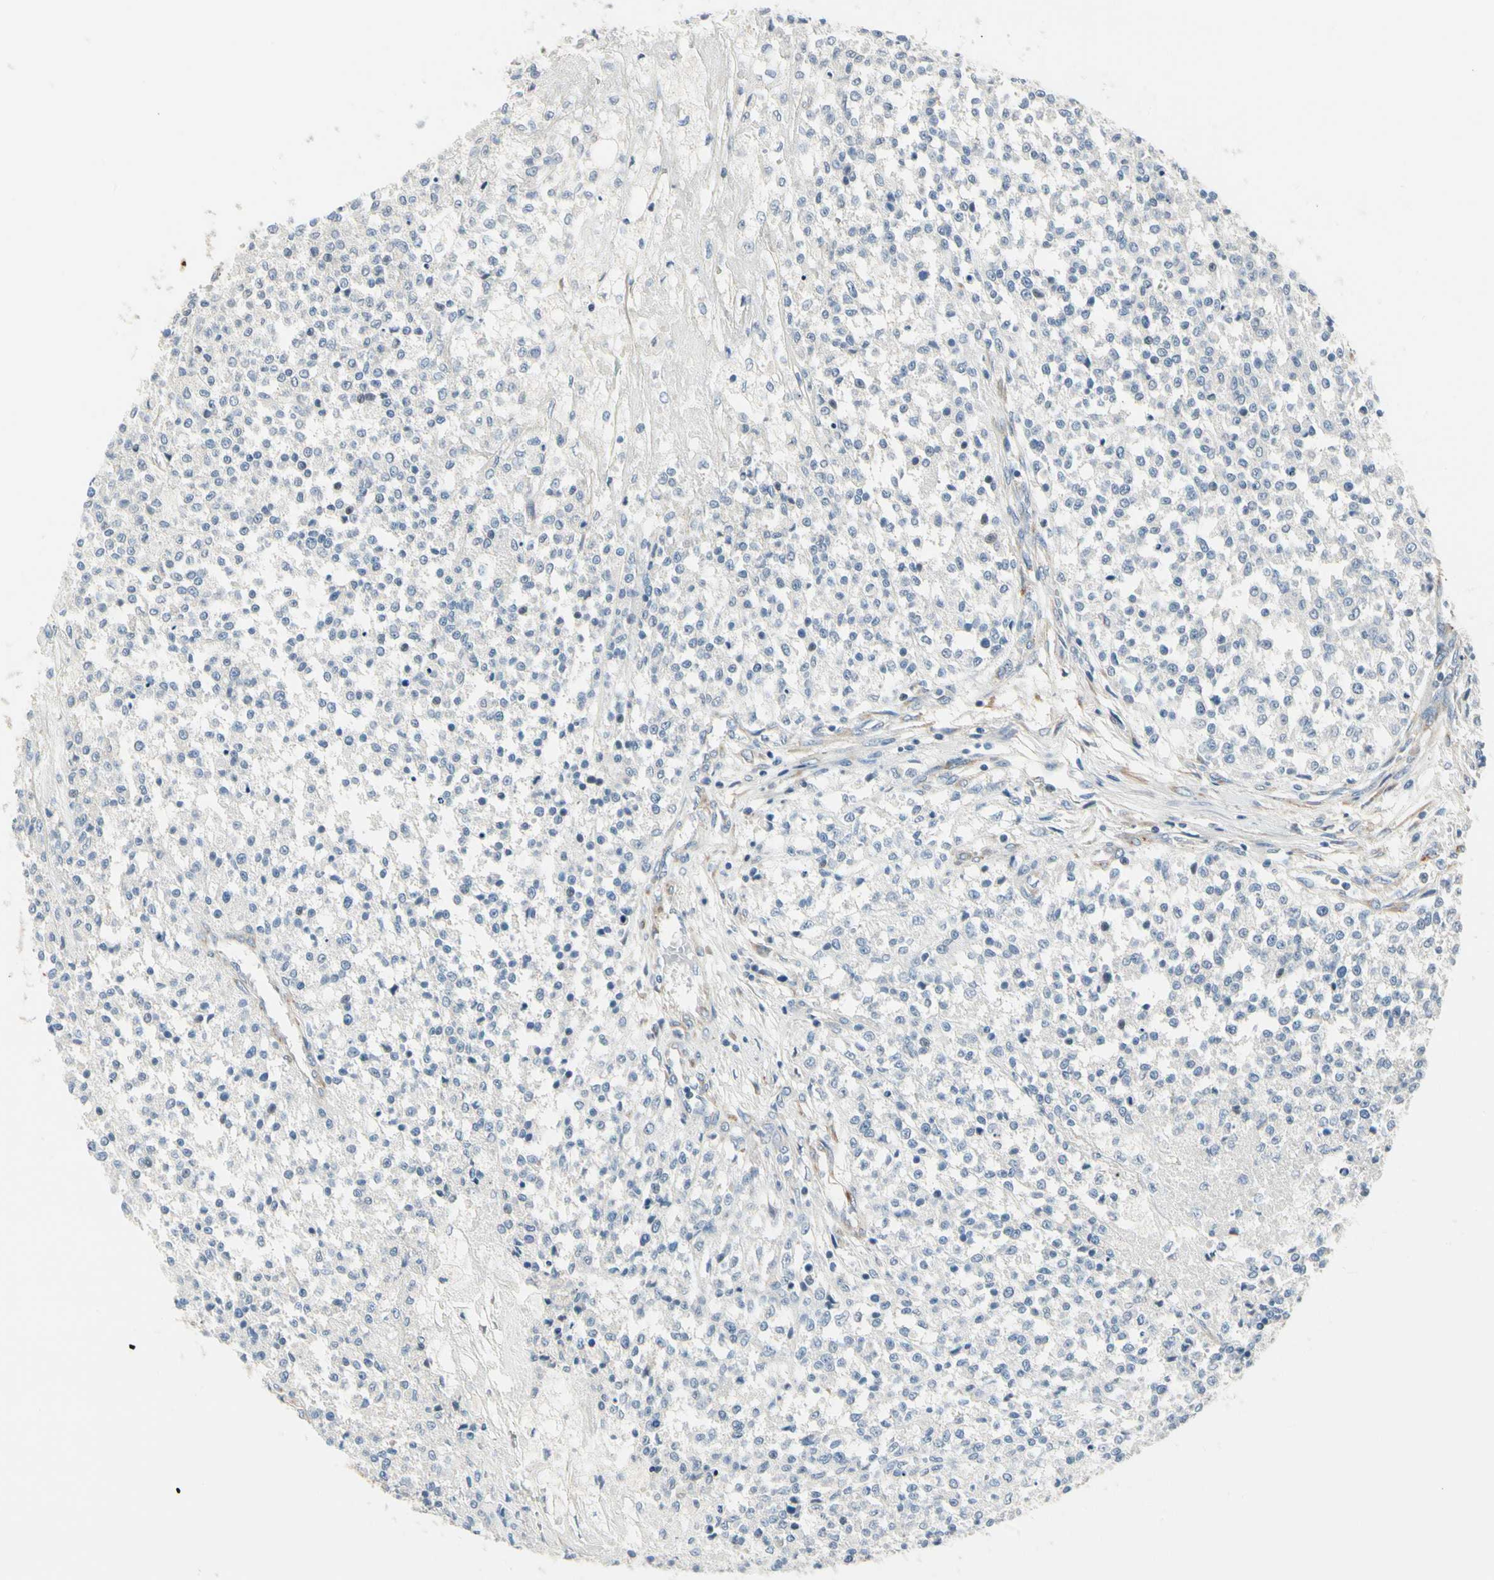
{"staining": {"intensity": "negative", "quantity": "none", "location": "none"}, "tissue": "testis cancer", "cell_type": "Tumor cells", "image_type": "cancer", "snomed": [{"axis": "morphology", "description": "Seminoma, NOS"}, {"axis": "topography", "description": "Testis"}], "caption": "High power microscopy image of an IHC image of seminoma (testis), revealing no significant expression in tumor cells. (IHC, brightfield microscopy, high magnification).", "gene": "DUSP12", "patient": {"sex": "male", "age": 59}}